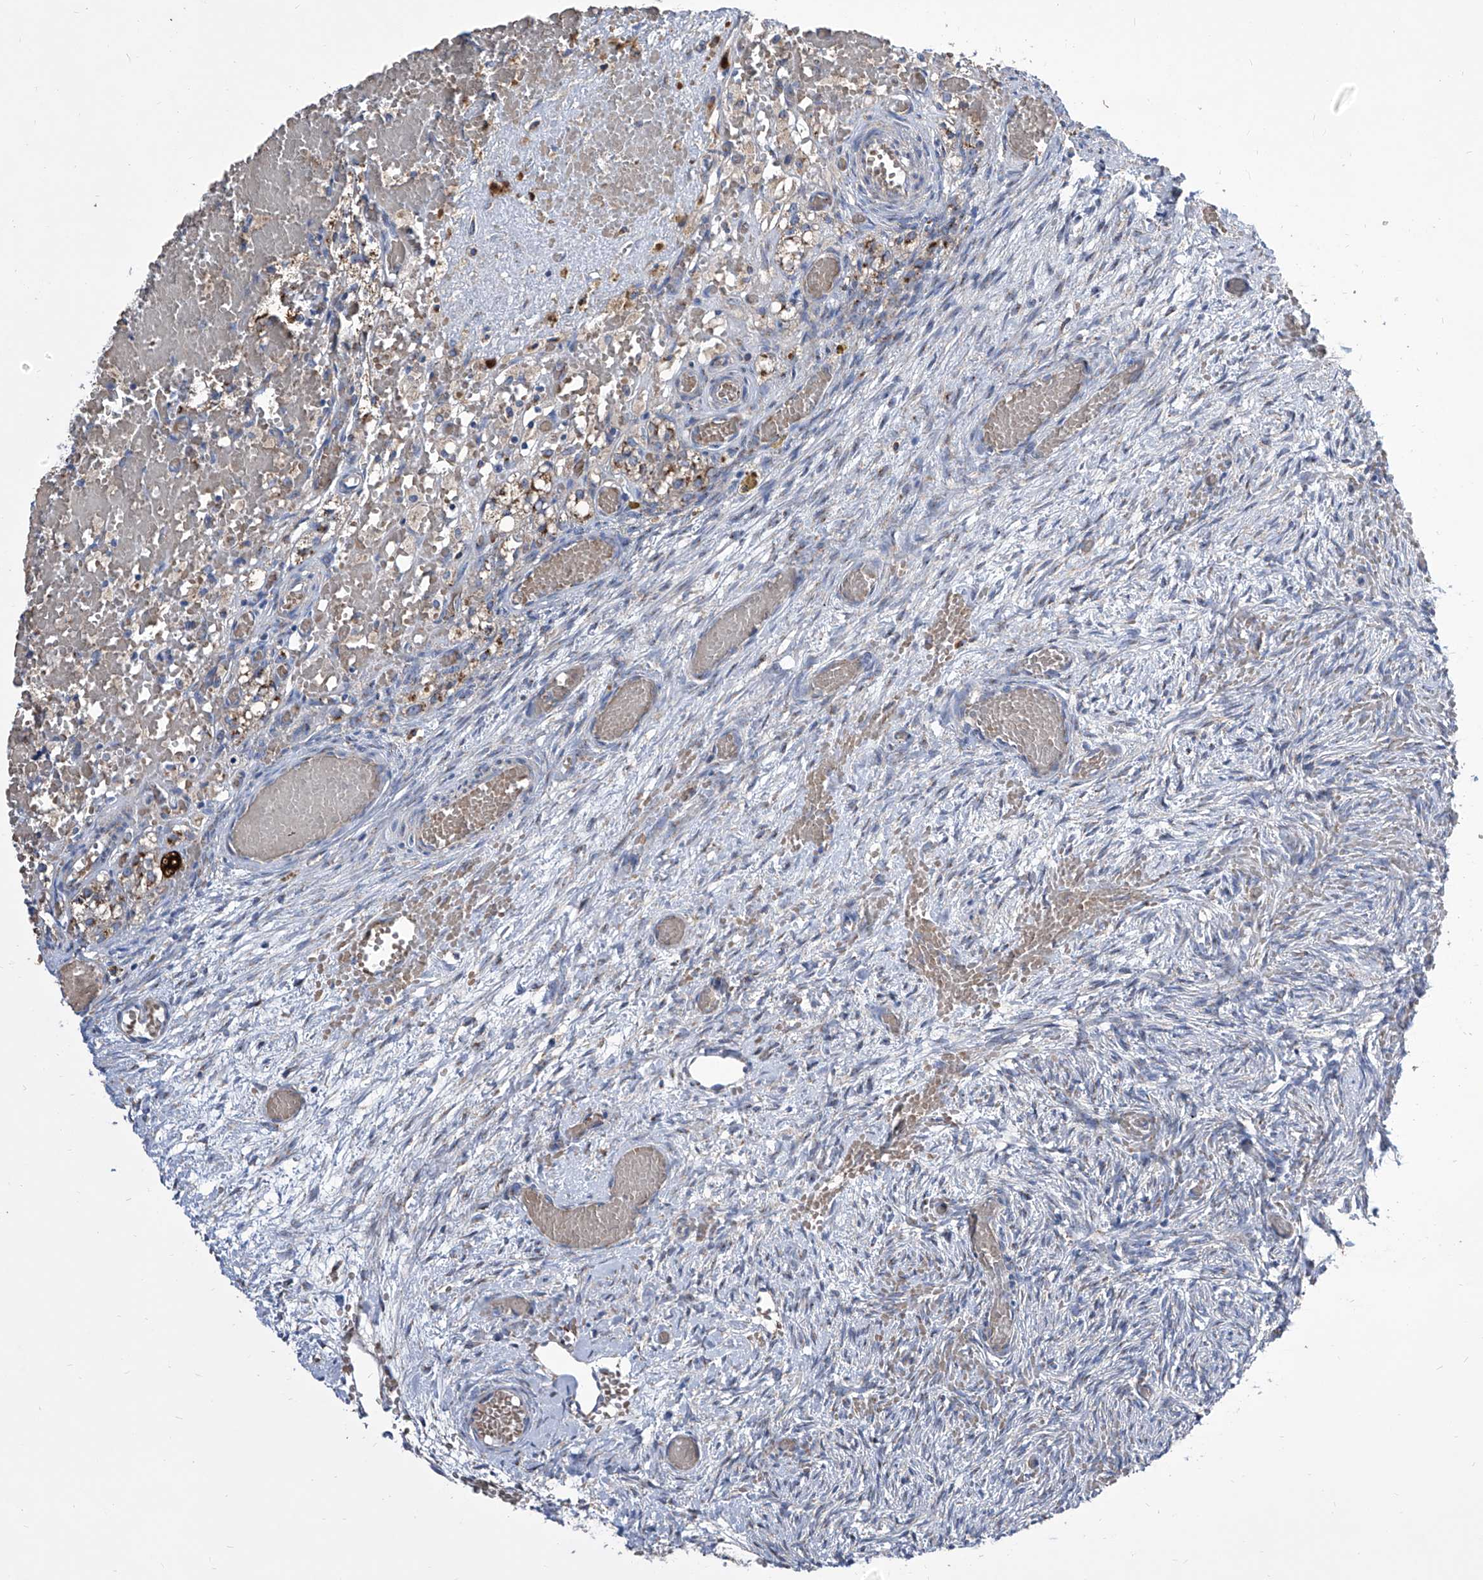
{"staining": {"intensity": "negative", "quantity": "none", "location": "none"}, "tissue": "ovary", "cell_type": "Ovarian stroma cells", "image_type": "normal", "snomed": [{"axis": "morphology", "description": "Adenocarcinoma, NOS"}, {"axis": "topography", "description": "Endometrium"}], "caption": "Immunohistochemistry of benign ovary displays no staining in ovarian stroma cells. The staining was performed using DAB (3,3'-diaminobenzidine) to visualize the protein expression in brown, while the nuclei were stained in blue with hematoxylin (Magnification: 20x).", "gene": "TJAP1", "patient": {"sex": "female", "age": 32}}